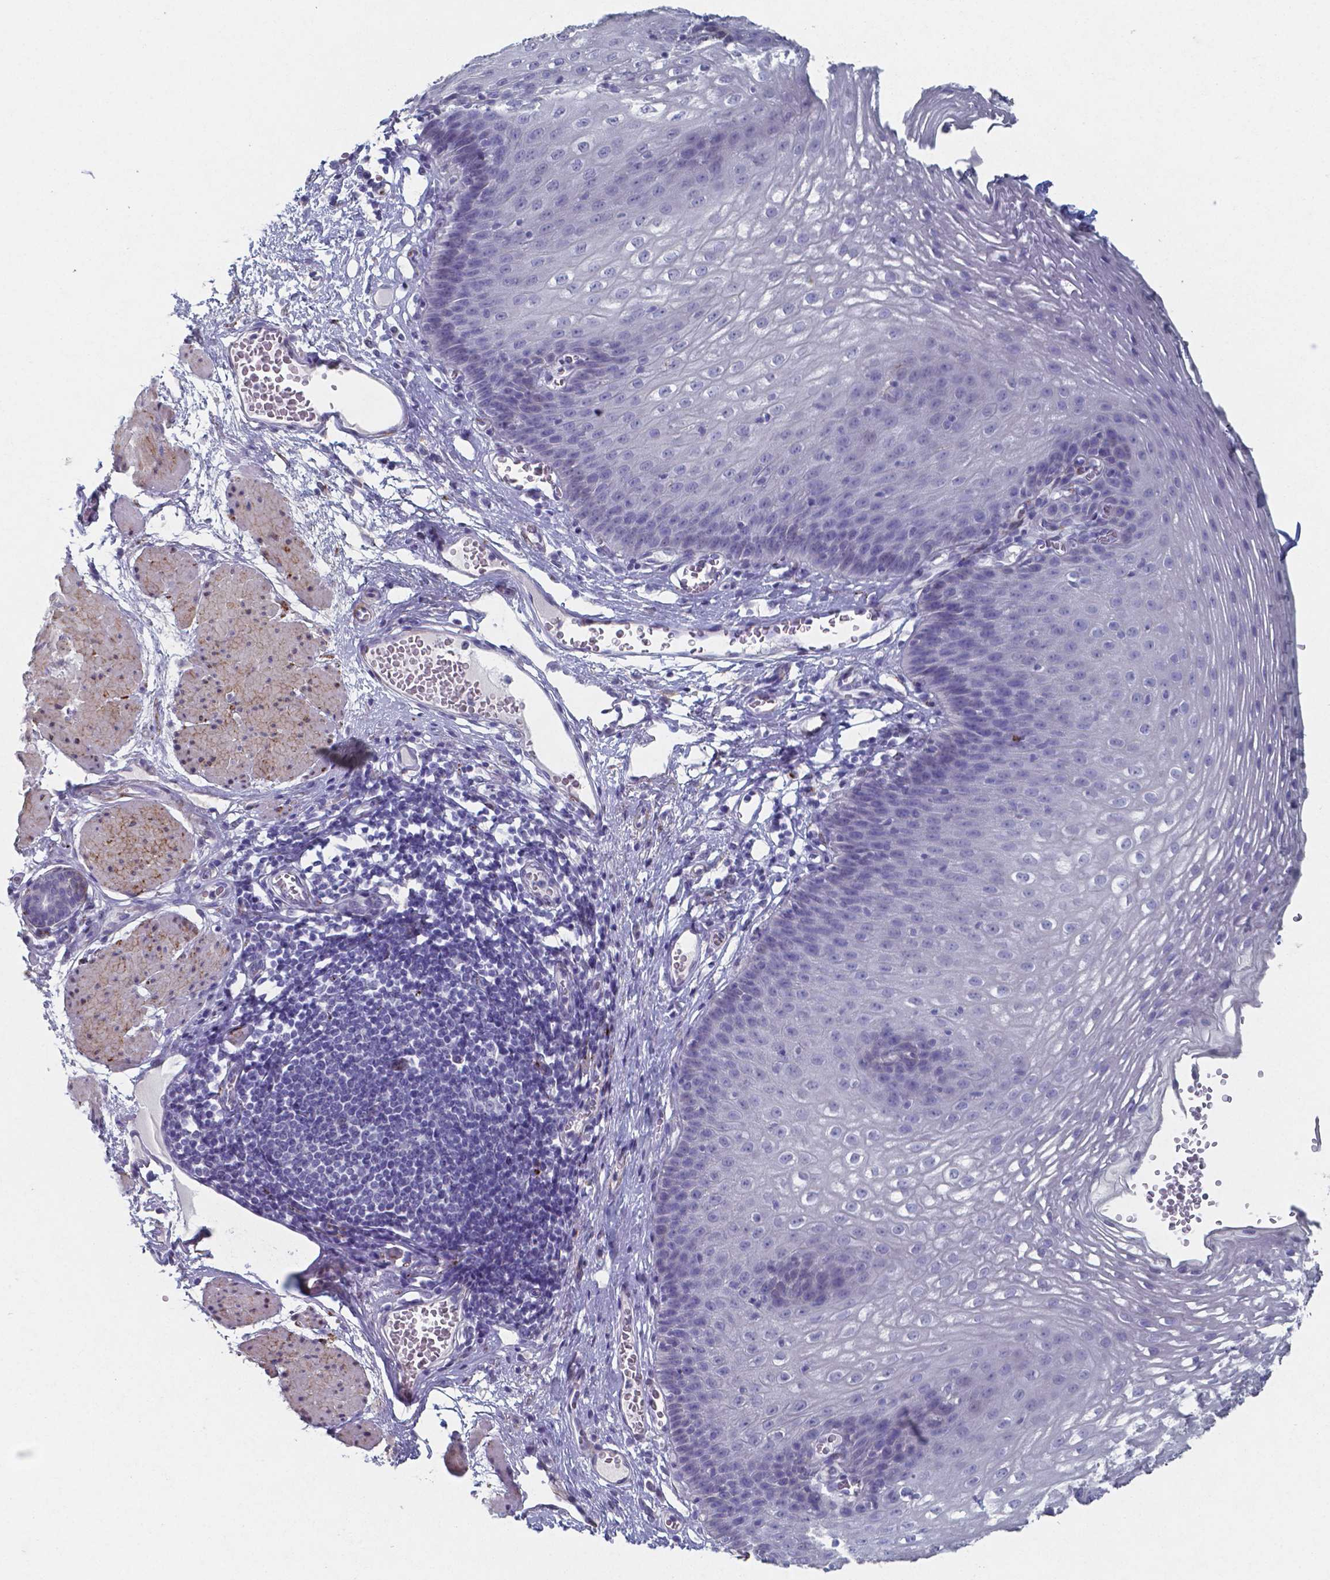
{"staining": {"intensity": "negative", "quantity": "none", "location": "none"}, "tissue": "esophagus", "cell_type": "Squamous epithelial cells", "image_type": "normal", "snomed": [{"axis": "morphology", "description": "Normal tissue, NOS"}, {"axis": "topography", "description": "Esophagus"}], "caption": "Esophagus stained for a protein using immunohistochemistry demonstrates no expression squamous epithelial cells.", "gene": "PLA2R1", "patient": {"sex": "male", "age": 72}}